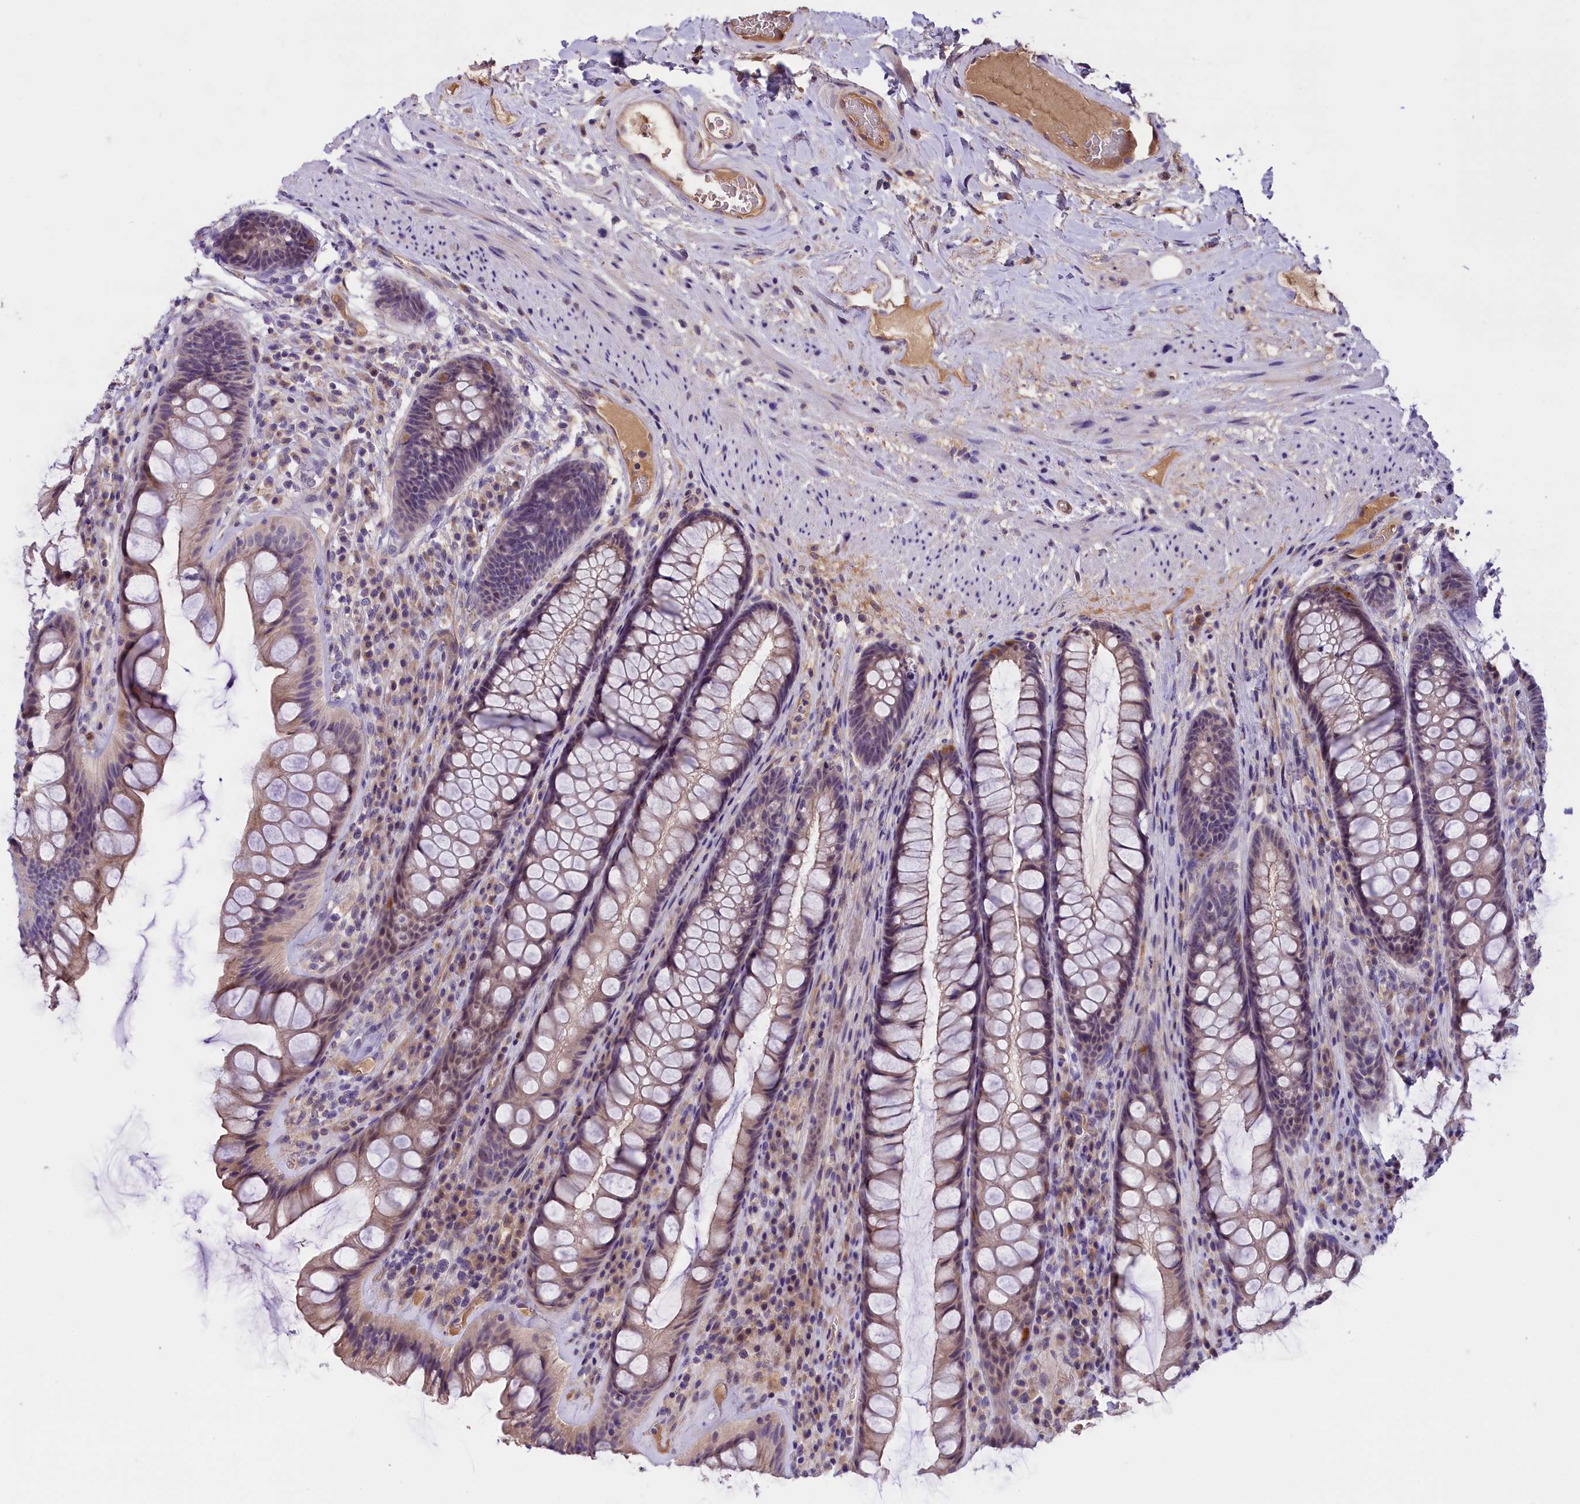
{"staining": {"intensity": "weak", "quantity": "25%-75%", "location": "cytoplasmic/membranous"}, "tissue": "rectum", "cell_type": "Glandular cells", "image_type": "normal", "snomed": [{"axis": "morphology", "description": "Normal tissue, NOS"}, {"axis": "topography", "description": "Rectum"}], "caption": "Glandular cells show low levels of weak cytoplasmic/membranous expression in approximately 25%-75% of cells in unremarkable rectum. The protein is stained brown, and the nuclei are stained in blue (DAB (3,3'-diaminobenzidine) IHC with brightfield microscopy, high magnification).", "gene": "CCDC32", "patient": {"sex": "male", "age": 74}}